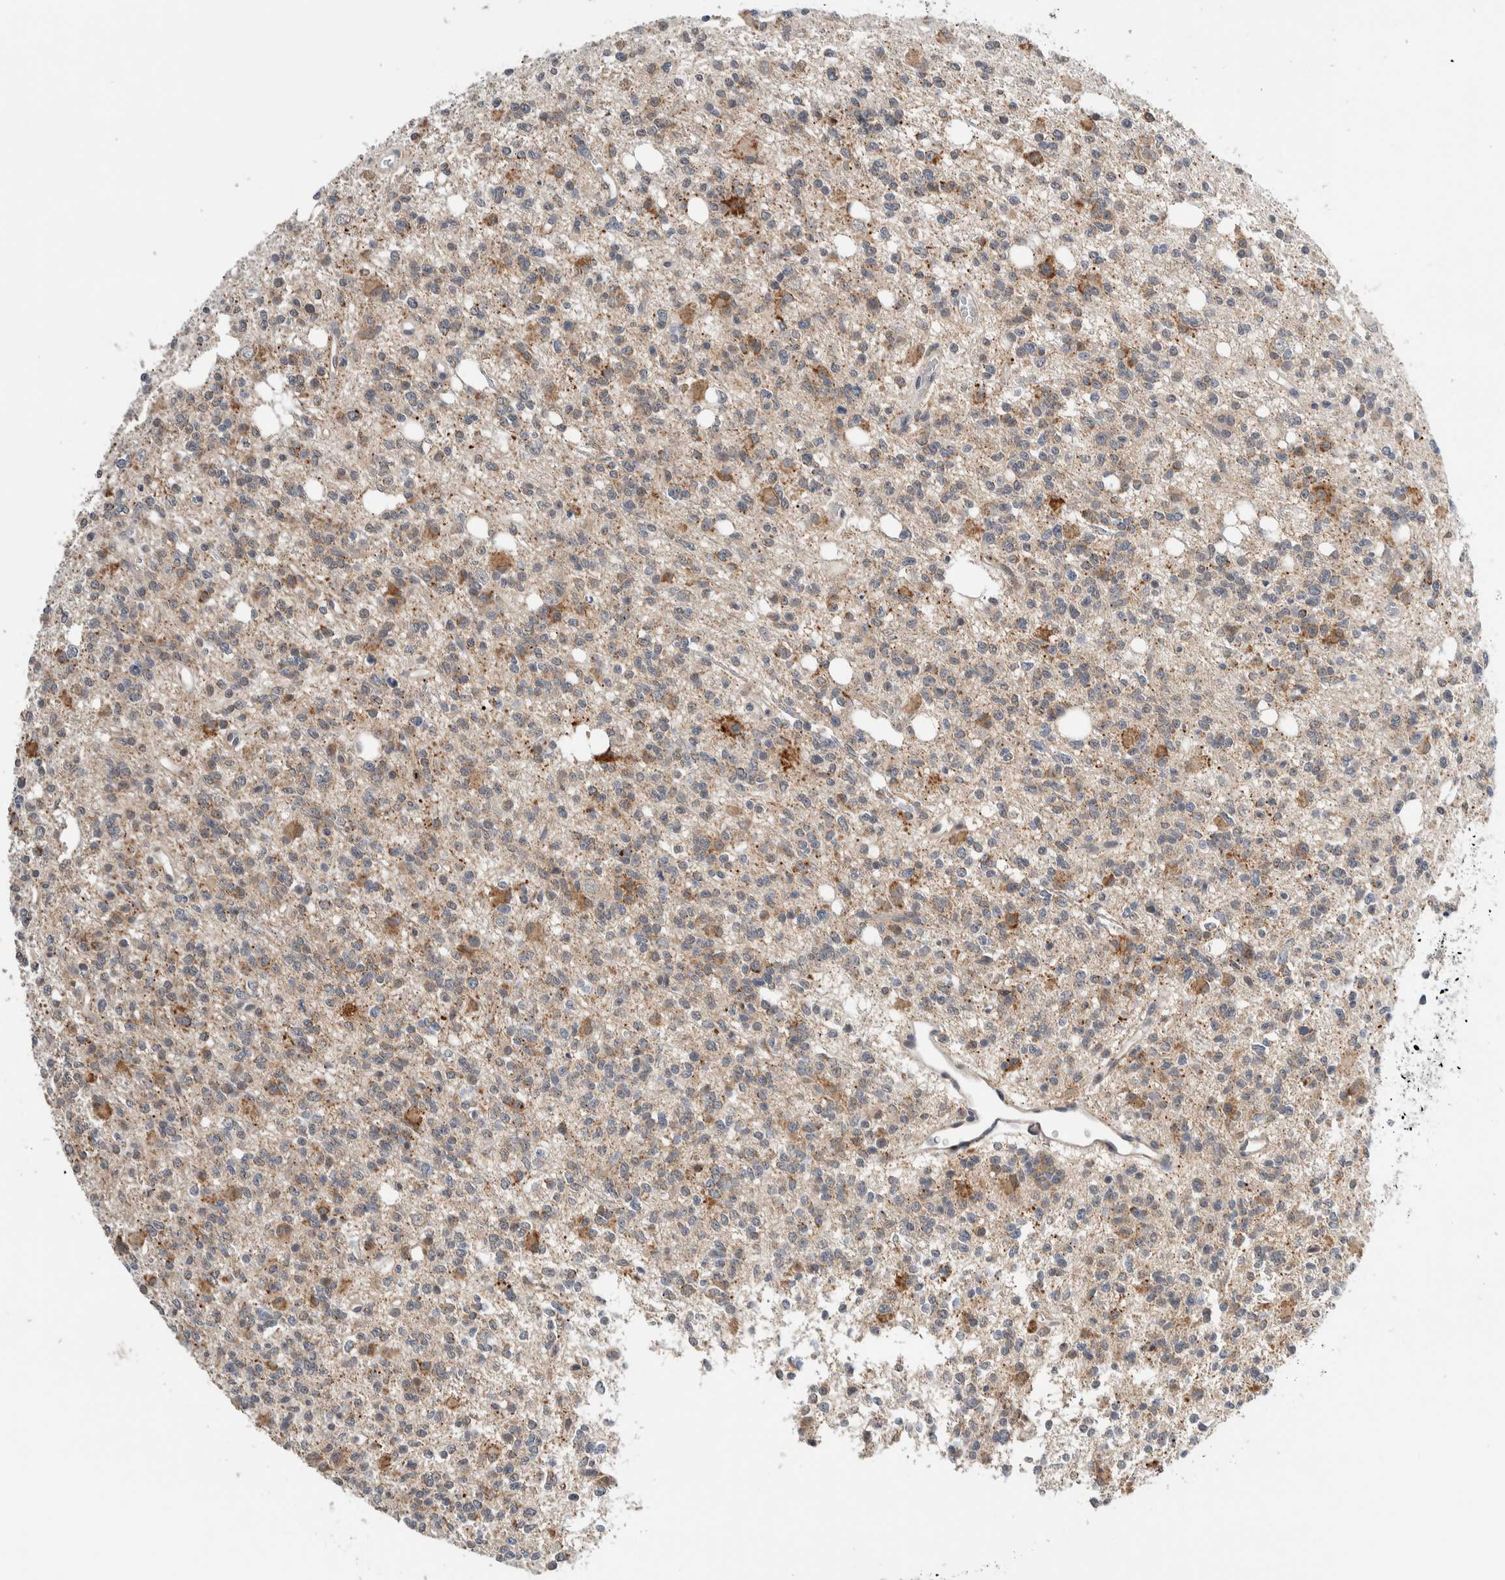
{"staining": {"intensity": "moderate", "quantity": "<25%", "location": "cytoplasmic/membranous"}, "tissue": "glioma", "cell_type": "Tumor cells", "image_type": "cancer", "snomed": [{"axis": "morphology", "description": "Glioma, malignant, High grade"}, {"axis": "topography", "description": "Brain"}], "caption": "This photomicrograph demonstrates malignant high-grade glioma stained with IHC to label a protein in brown. The cytoplasmic/membranous of tumor cells show moderate positivity for the protein. Nuclei are counter-stained blue.", "gene": "SHPK", "patient": {"sex": "female", "age": 62}}